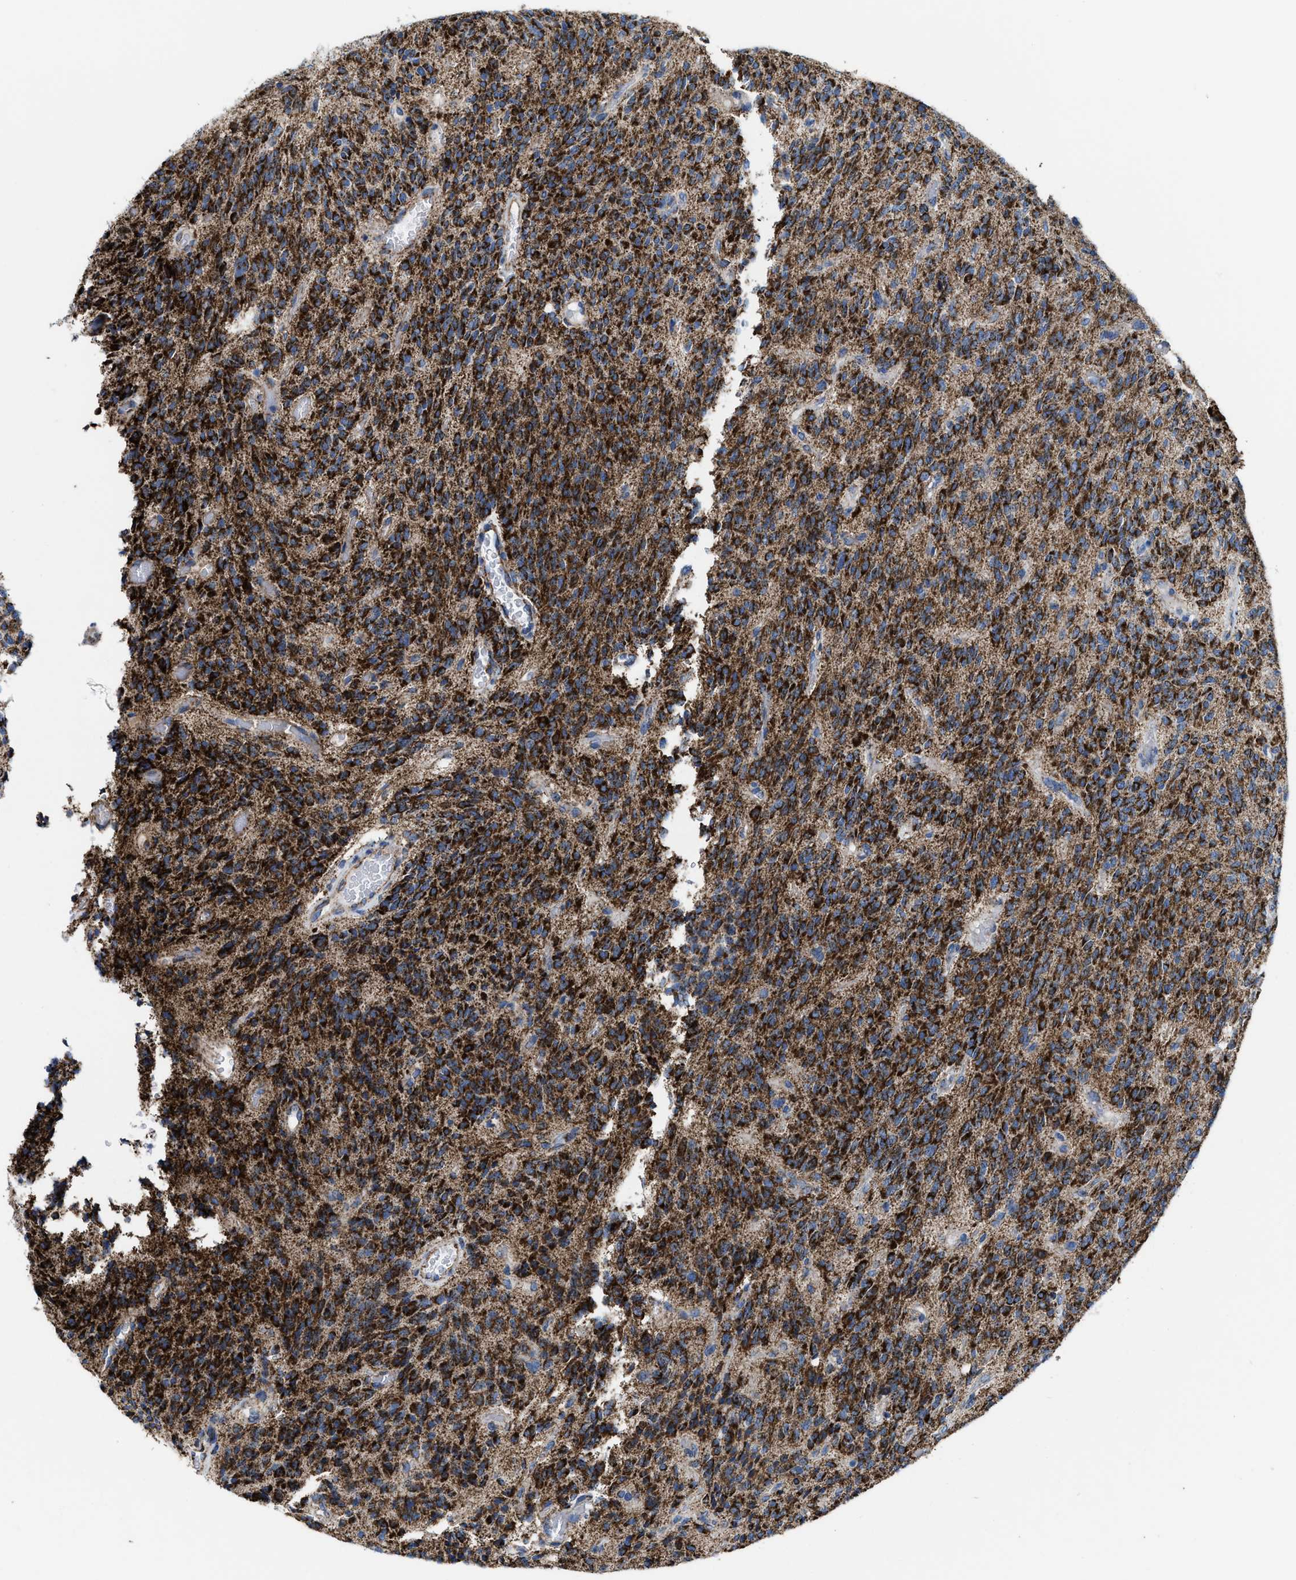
{"staining": {"intensity": "strong", "quantity": ">75%", "location": "cytoplasmic/membranous"}, "tissue": "glioma", "cell_type": "Tumor cells", "image_type": "cancer", "snomed": [{"axis": "morphology", "description": "Glioma, malignant, High grade"}, {"axis": "topography", "description": "Brain"}], "caption": "There is high levels of strong cytoplasmic/membranous positivity in tumor cells of glioma, as demonstrated by immunohistochemical staining (brown color).", "gene": "ALDH1B1", "patient": {"sex": "male", "age": 34}}